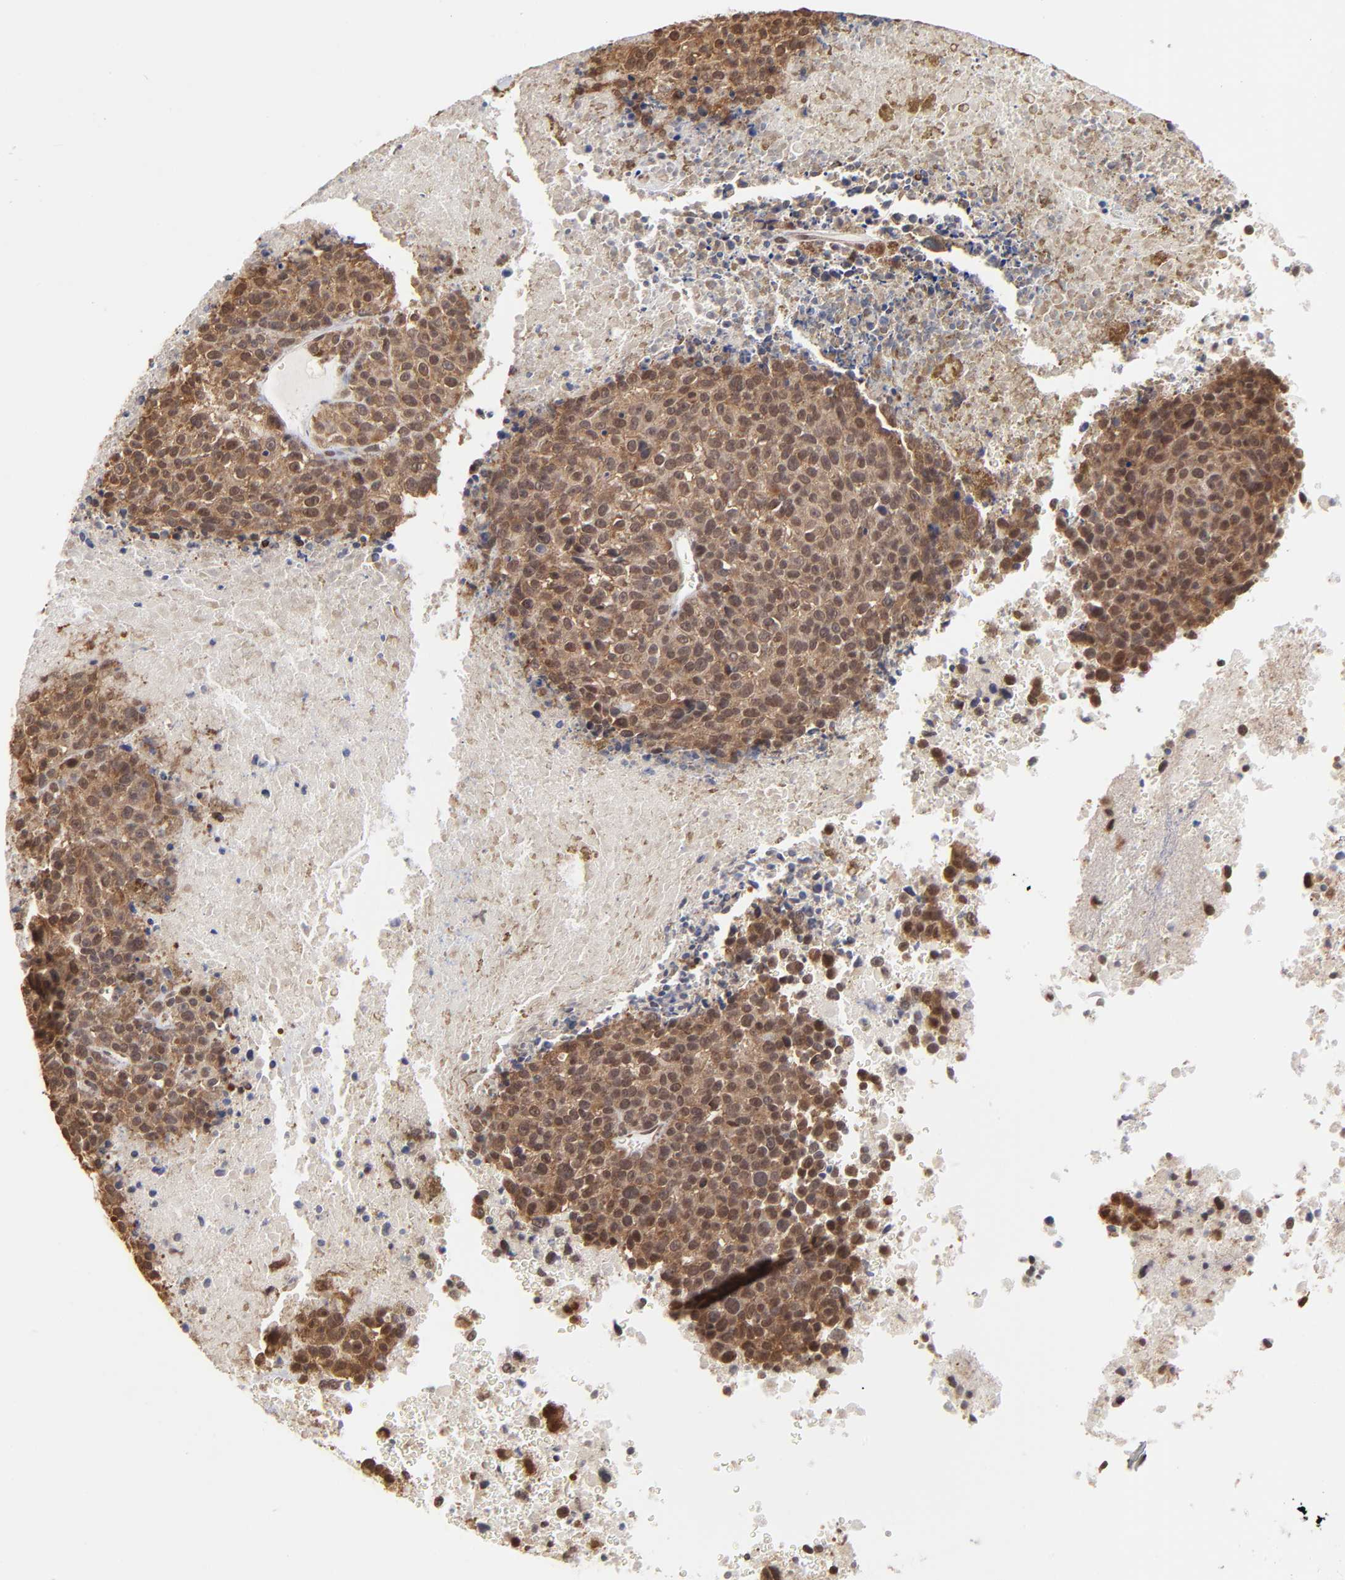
{"staining": {"intensity": "moderate", "quantity": "25%-75%", "location": "cytoplasmic/membranous,nuclear"}, "tissue": "melanoma", "cell_type": "Tumor cells", "image_type": "cancer", "snomed": [{"axis": "morphology", "description": "Malignant melanoma, Metastatic site"}, {"axis": "topography", "description": "Cerebral cortex"}], "caption": "Immunohistochemistry (IHC) photomicrograph of neoplastic tissue: human malignant melanoma (metastatic site) stained using IHC exhibits medium levels of moderate protein expression localized specifically in the cytoplasmic/membranous and nuclear of tumor cells, appearing as a cytoplasmic/membranous and nuclear brown color.", "gene": "BRPF1", "patient": {"sex": "female", "age": 52}}